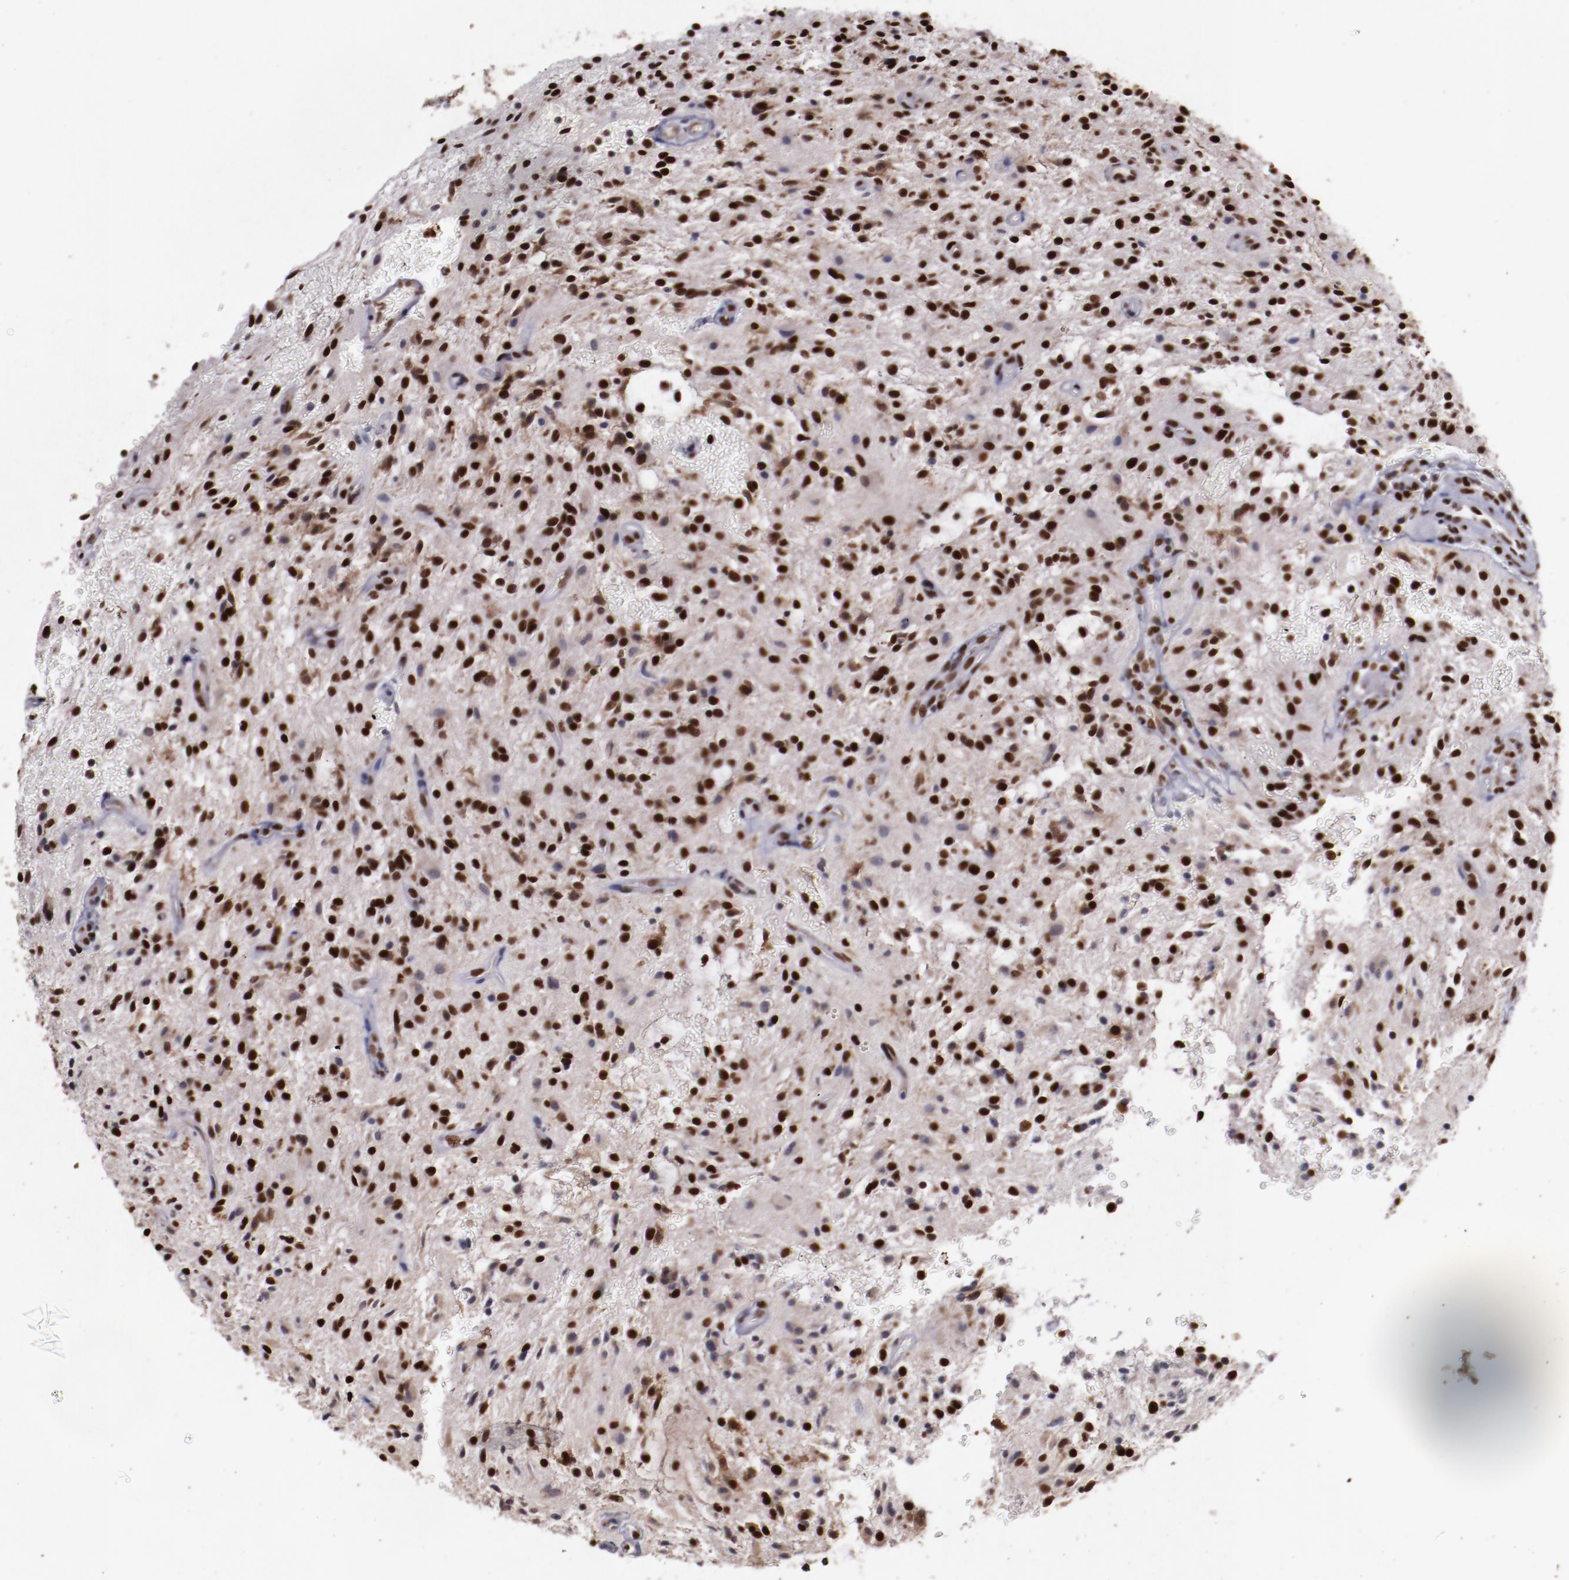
{"staining": {"intensity": "moderate", "quantity": ">75%", "location": "nuclear"}, "tissue": "glioma", "cell_type": "Tumor cells", "image_type": "cancer", "snomed": [{"axis": "morphology", "description": "Glioma, malignant, NOS"}, {"axis": "topography", "description": "Cerebellum"}], "caption": "Moderate nuclear protein staining is present in about >75% of tumor cells in malignant glioma.", "gene": "APEX1", "patient": {"sex": "female", "age": 10}}